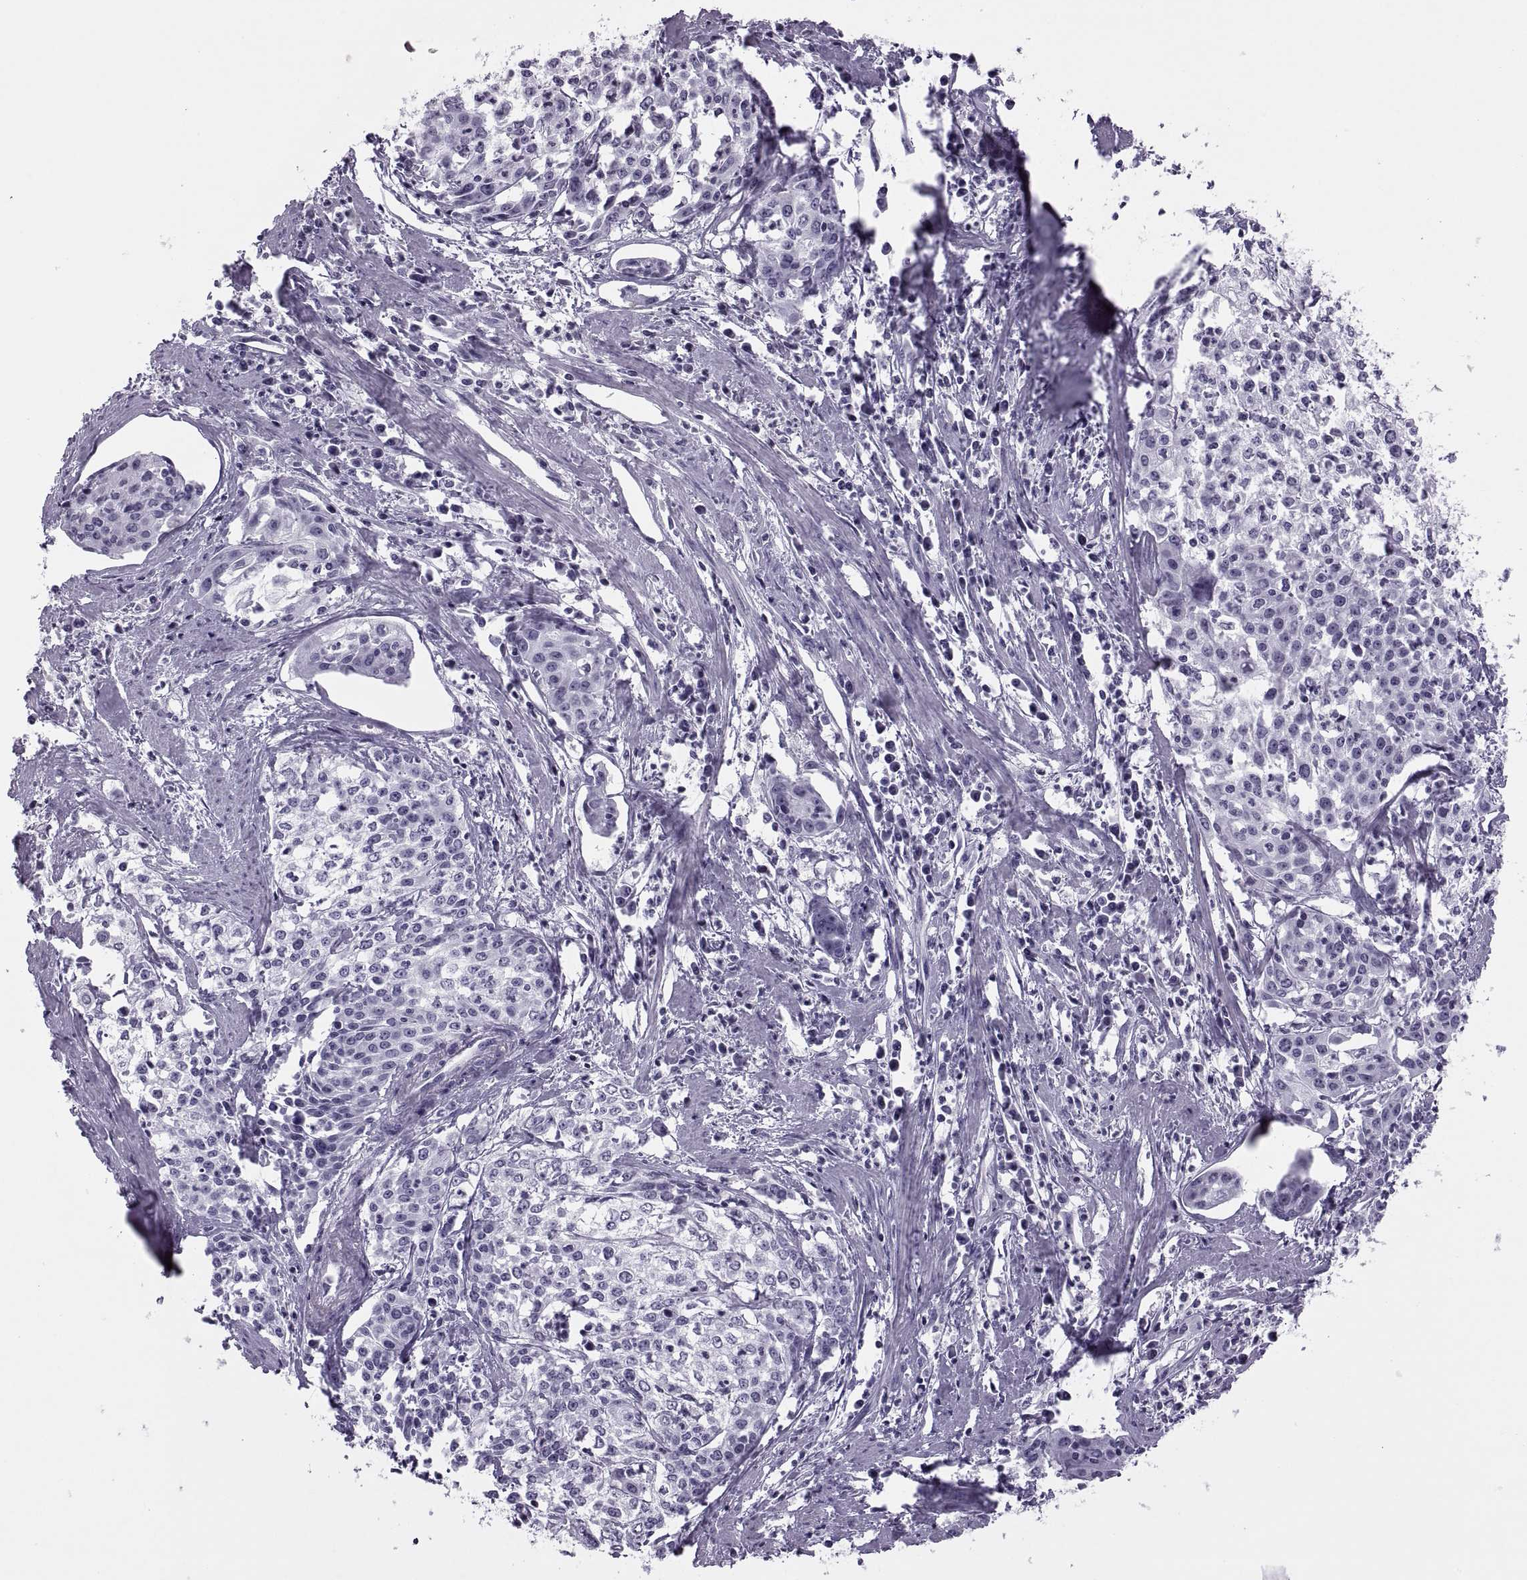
{"staining": {"intensity": "negative", "quantity": "none", "location": "none"}, "tissue": "cervical cancer", "cell_type": "Tumor cells", "image_type": "cancer", "snomed": [{"axis": "morphology", "description": "Squamous cell carcinoma, NOS"}, {"axis": "topography", "description": "Cervix"}], "caption": "Protein analysis of cervical squamous cell carcinoma shows no significant staining in tumor cells.", "gene": "SYNGR4", "patient": {"sex": "female", "age": 39}}